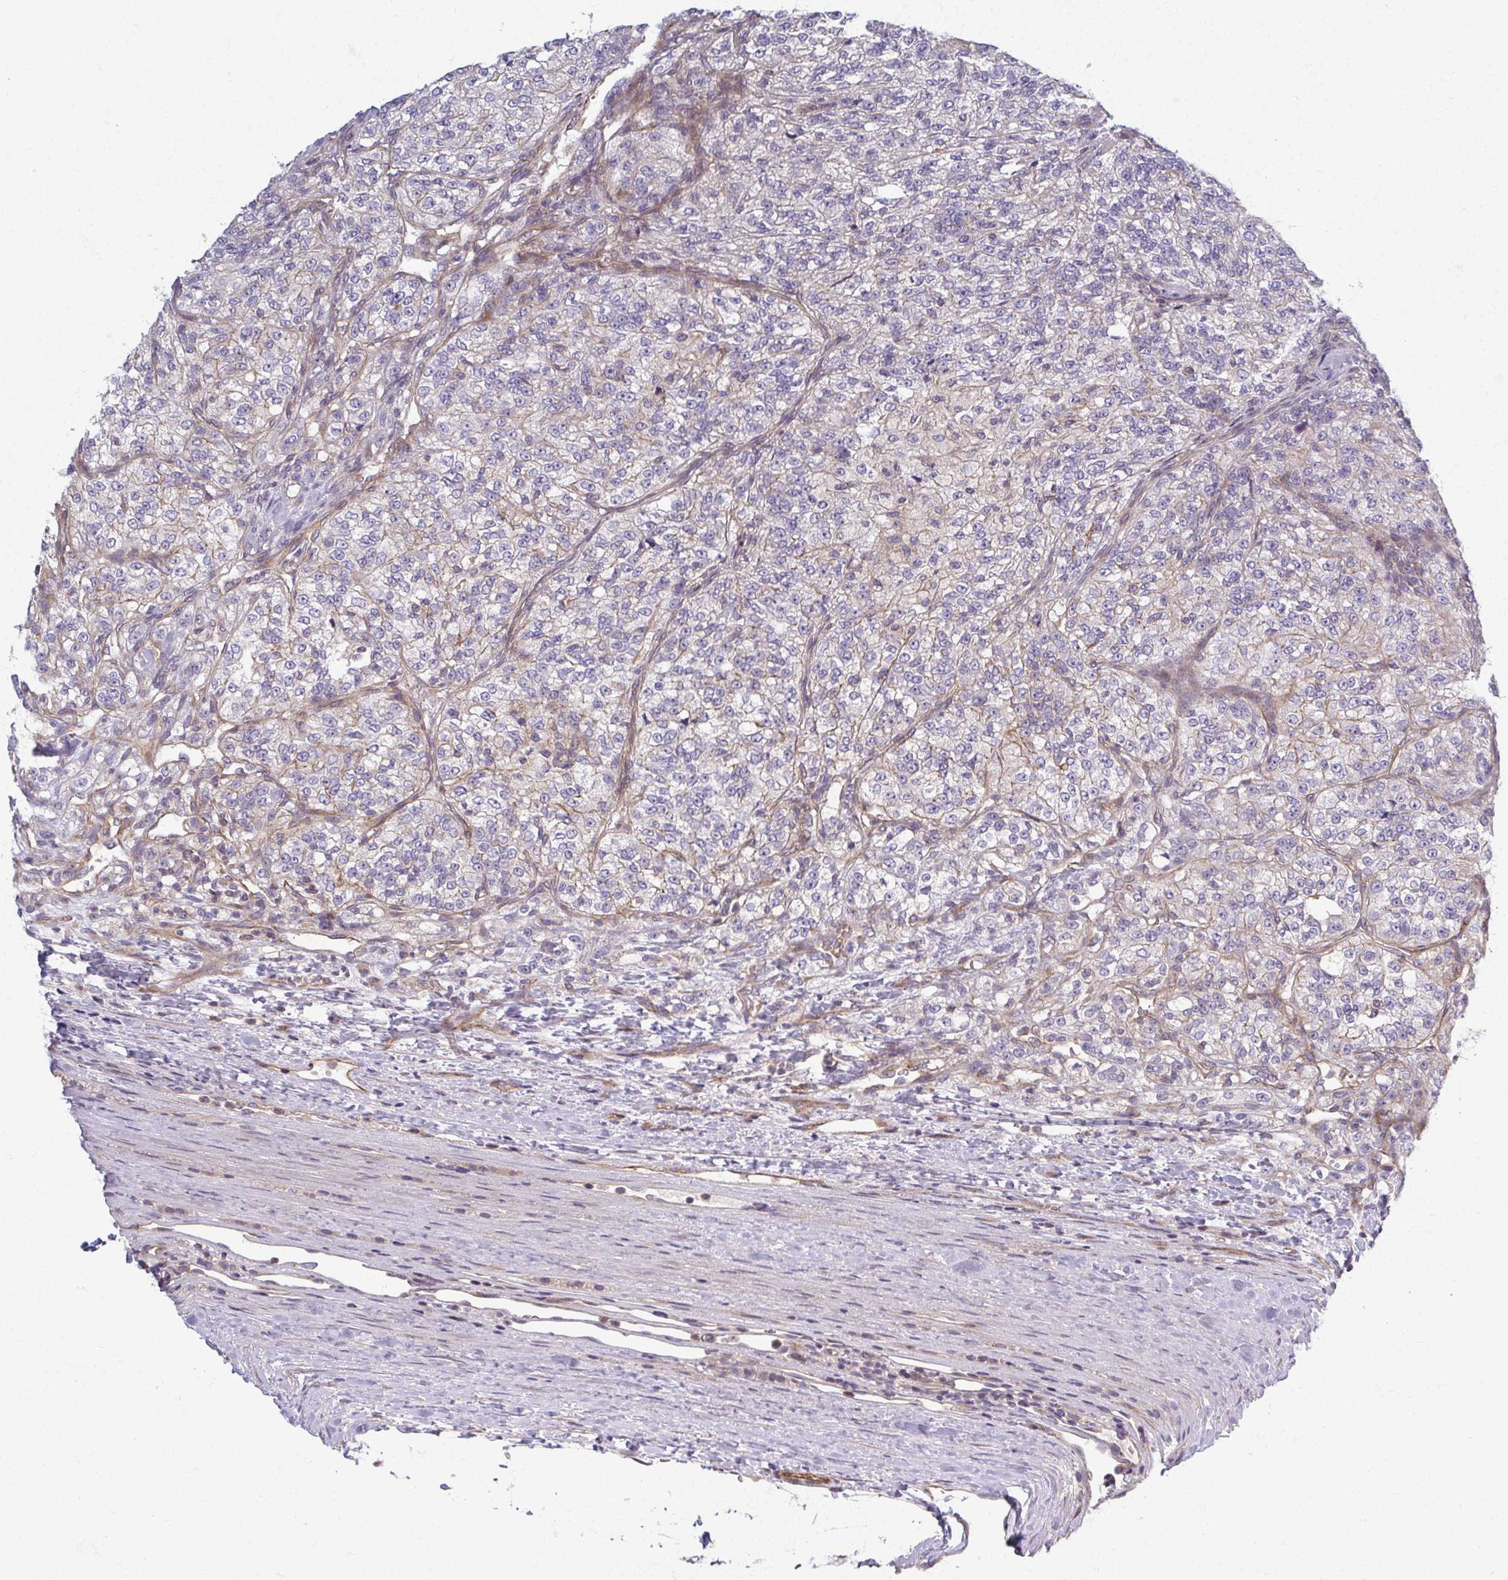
{"staining": {"intensity": "negative", "quantity": "none", "location": "none"}, "tissue": "renal cancer", "cell_type": "Tumor cells", "image_type": "cancer", "snomed": [{"axis": "morphology", "description": "Adenocarcinoma, NOS"}, {"axis": "topography", "description": "Kidney"}], "caption": "Immunohistochemistry image of neoplastic tissue: human renal cancer (adenocarcinoma) stained with DAB demonstrates no significant protein staining in tumor cells.", "gene": "EID2B", "patient": {"sex": "female", "age": 63}}